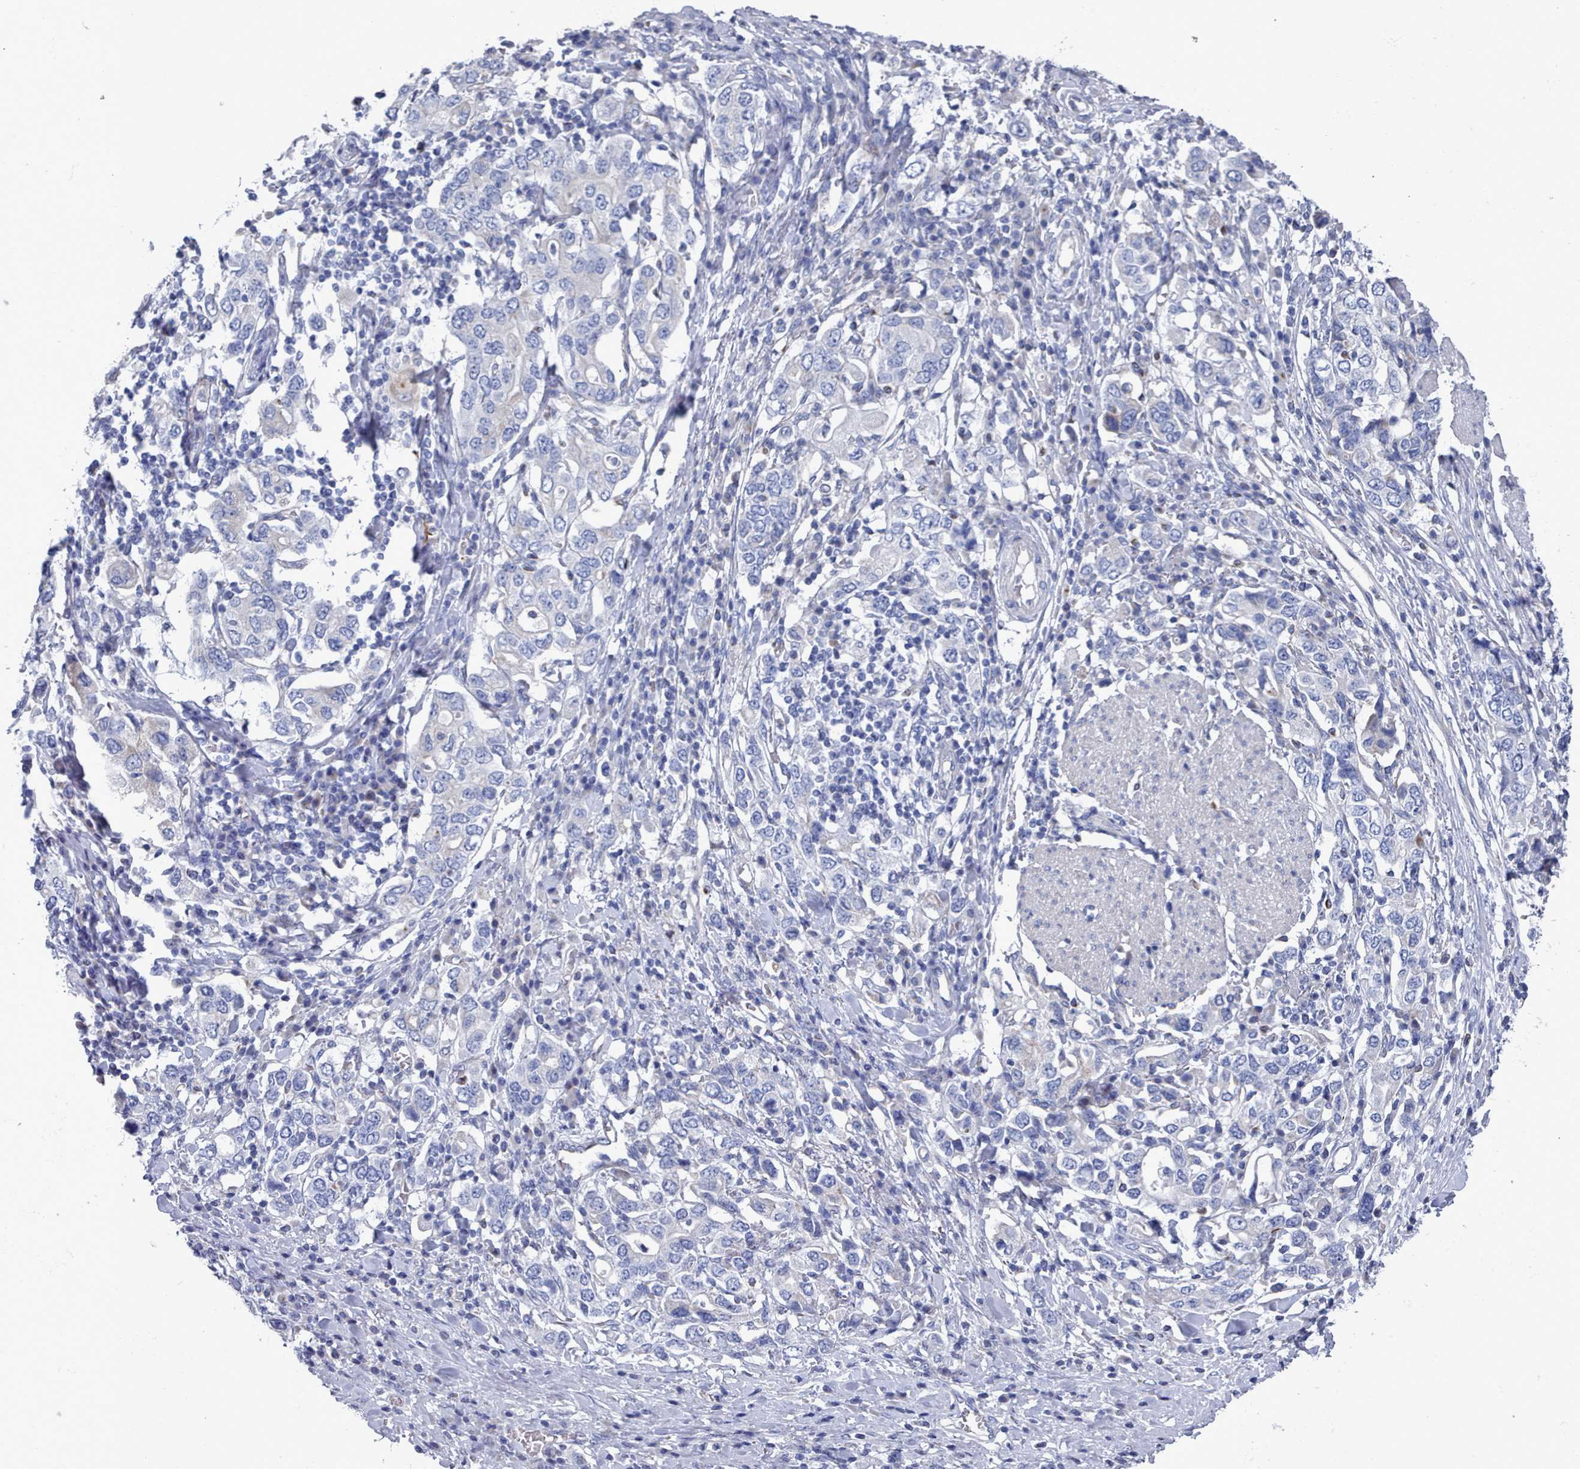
{"staining": {"intensity": "negative", "quantity": "none", "location": "none"}, "tissue": "stomach cancer", "cell_type": "Tumor cells", "image_type": "cancer", "snomed": [{"axis": "morphology", "description": "Adenocarcinoma, NOS"}, {"axis": "topography", "description": "Stomach, upper"}, {"axis": "topography", "description": "Stomach"}], "caption": "The image demonstrates no staining of tumor cells in stomach cancer (adenocarcinoma).", "gene": "PDE4C", "patient": {"sex": "male", "age": 62}}